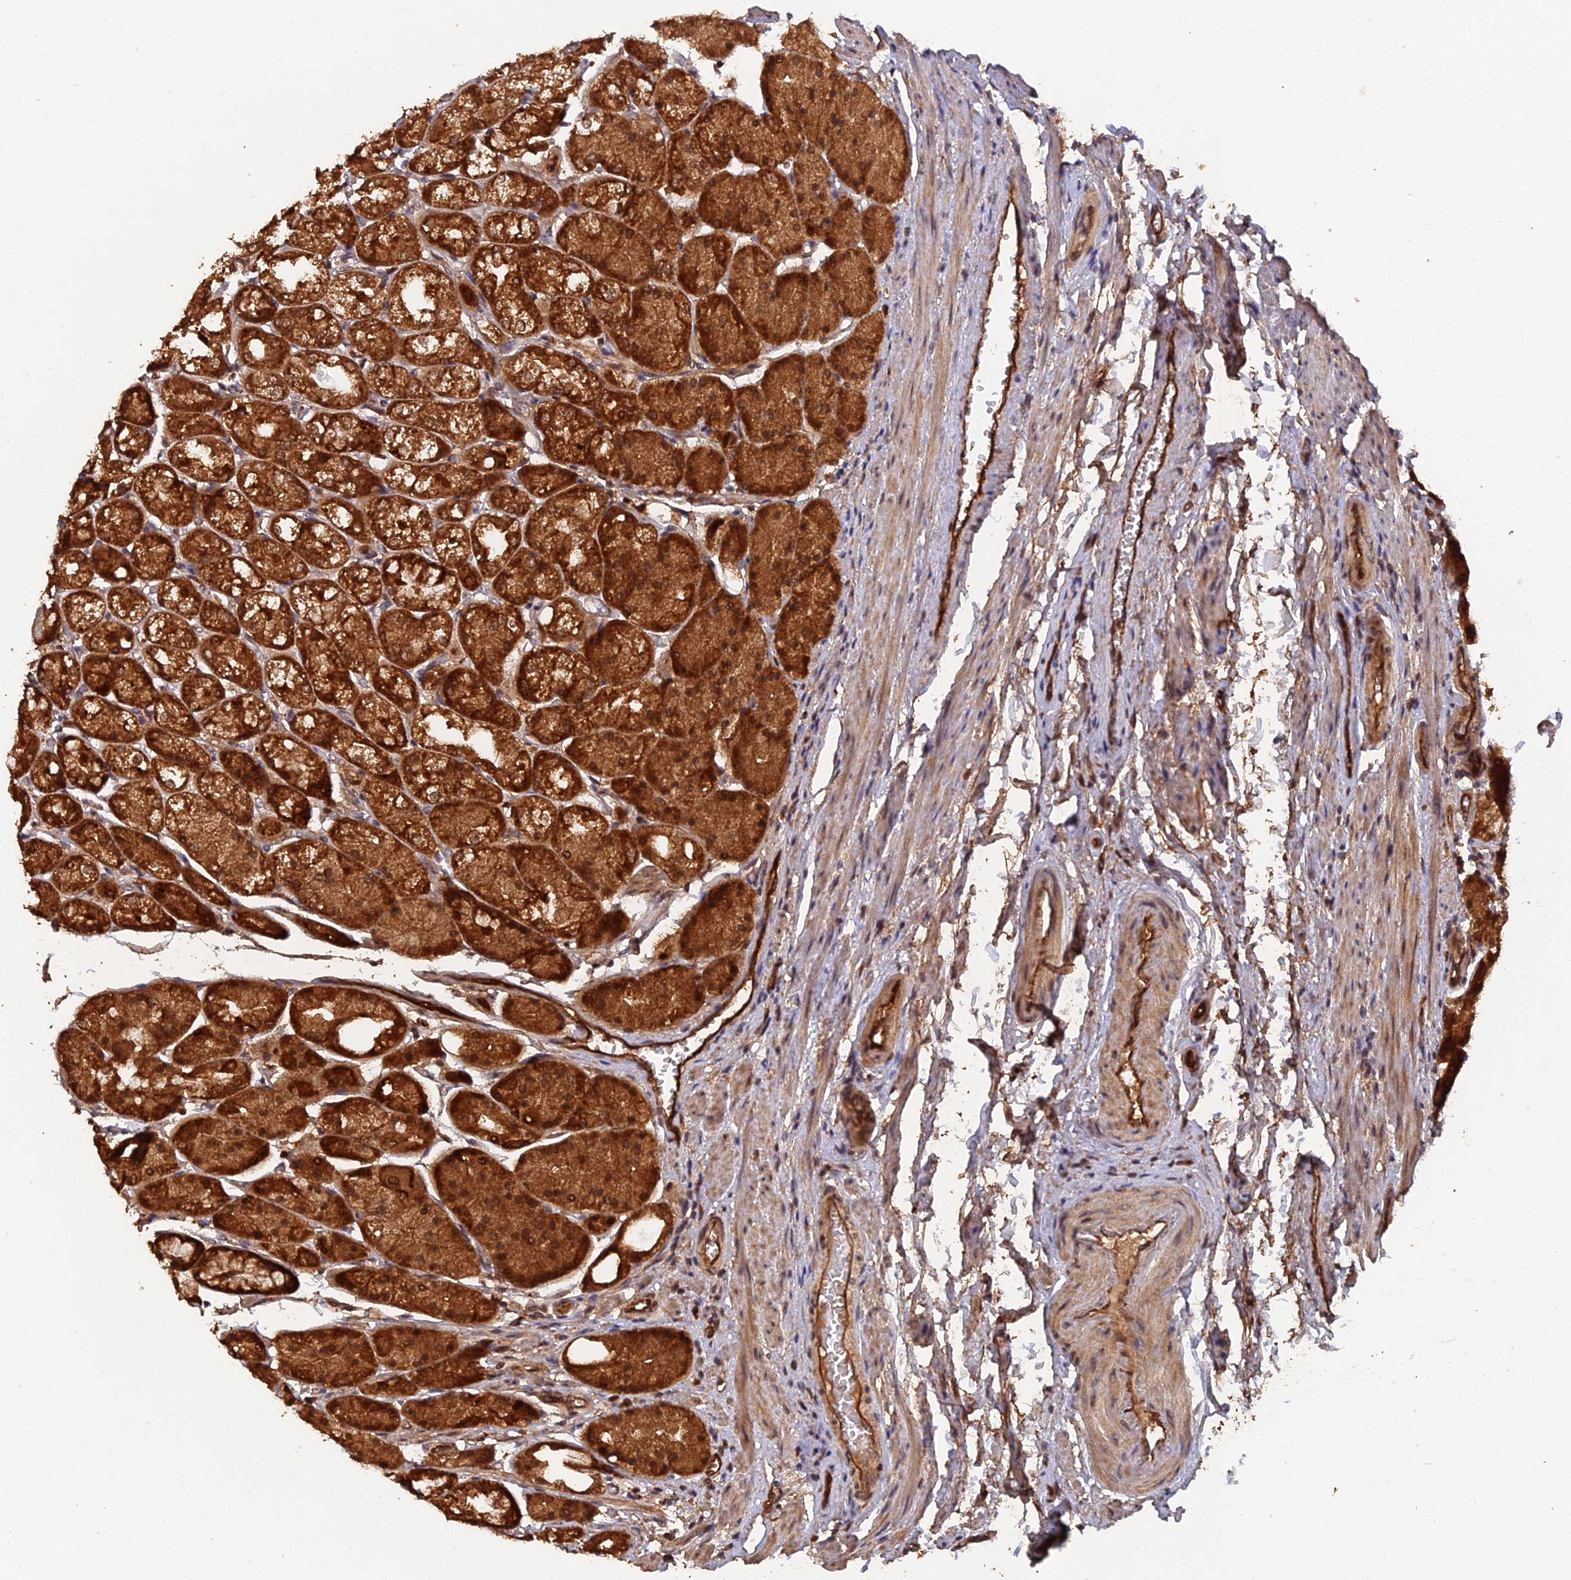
{"staining": {"intensity": "strong", "quantity": ">75%", "location": "cytoplasmic/membranous,nuclear"}, "tissue": "stomach", "cell_type": "Glandular cells", "image_type": "normal", "snomed": [{"axis": "morphology", "description": "Normal tissue, NOS"}, {"axis": "topography", "description": "Stomach, upper"}], "caption": "Stomach stained with DAB (3,3'-diaminobenzidine) immunohistochemistry demonstrates high levels of strong cytoplasmic/membranous,nuclear expression in about >75% of glandular cells. (Brightfield microscopy of DAB IHC at high magnification).", "gene": "RALGAPA2", "patient": {"sex": "male", "age": 72}}